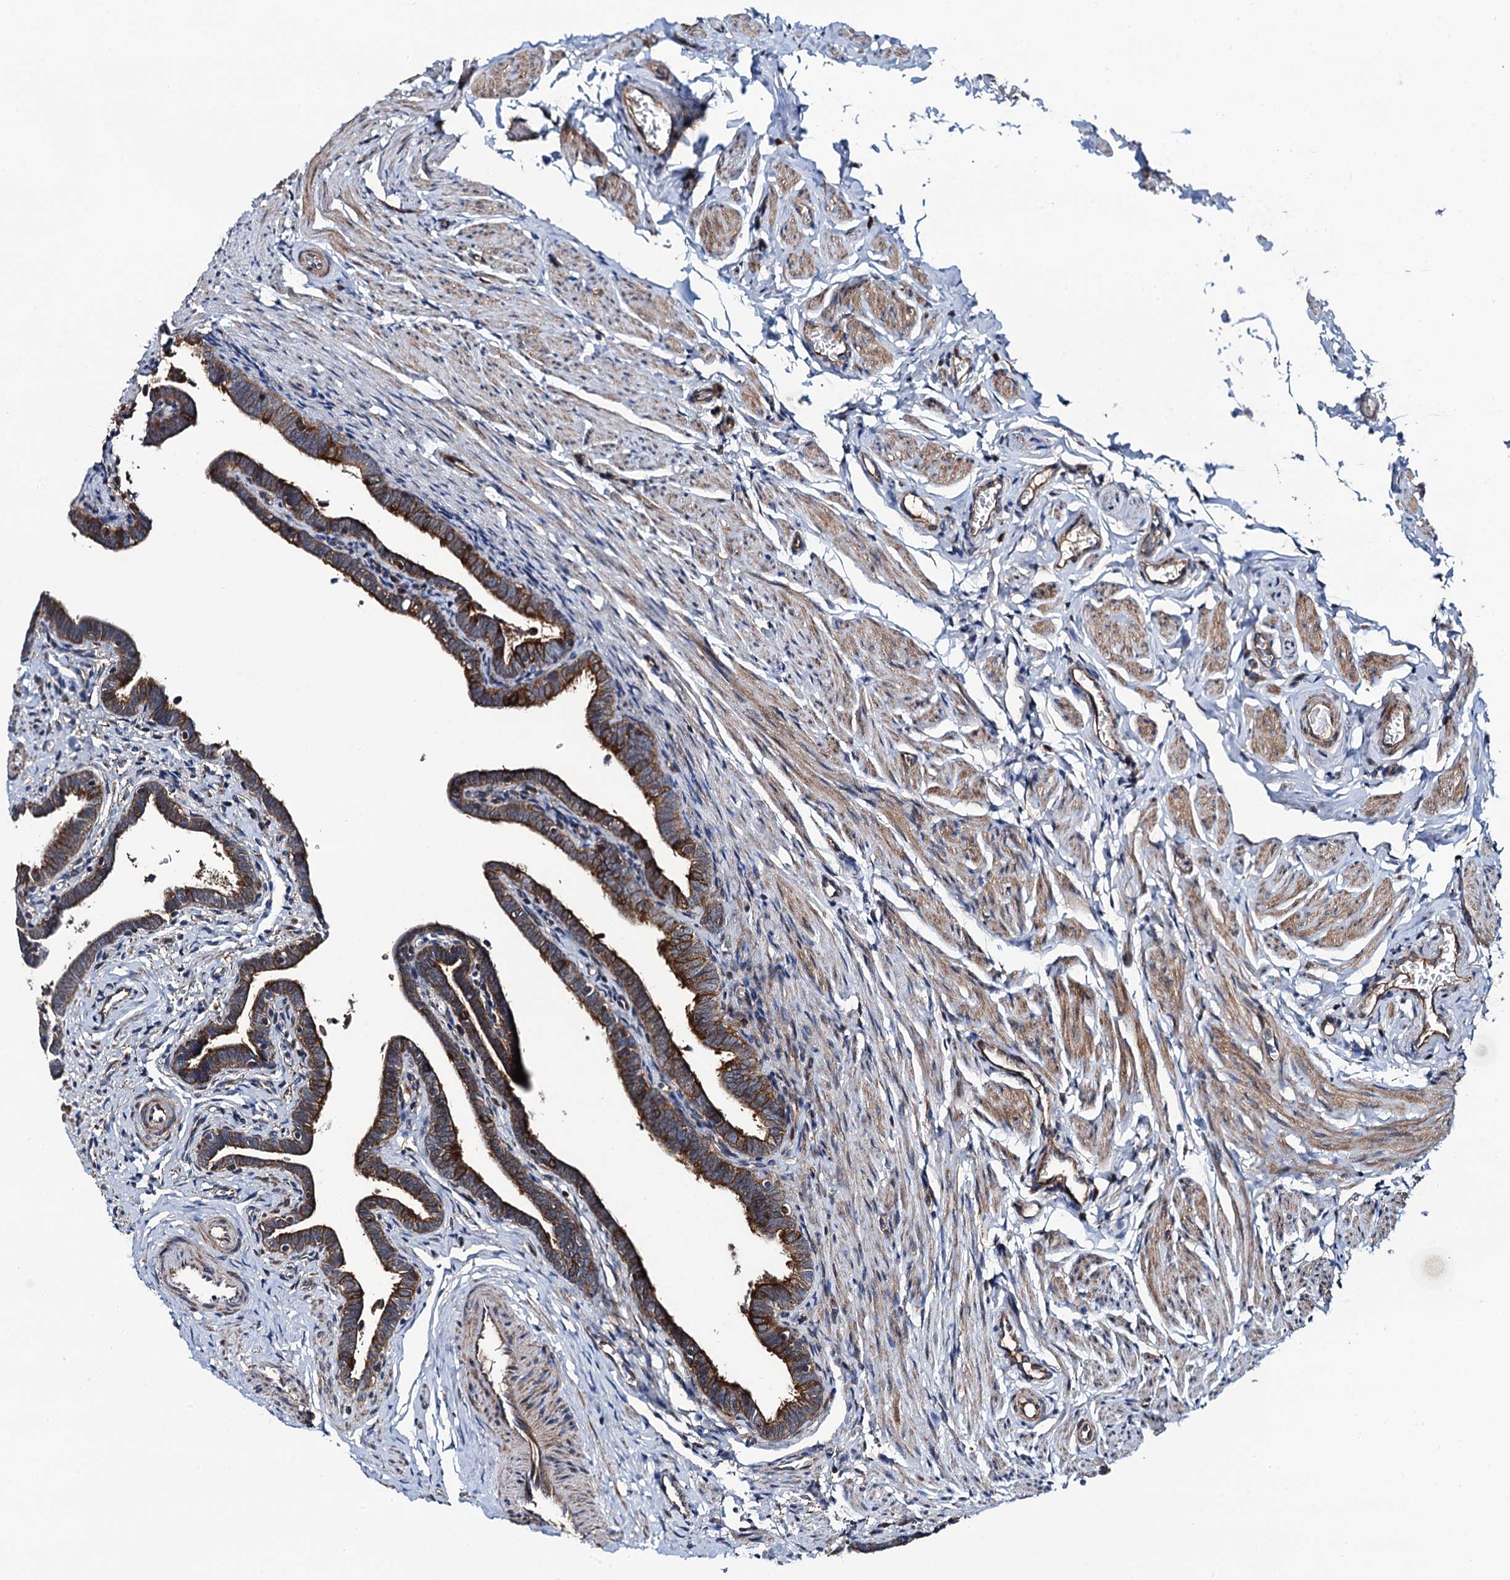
{"staining": {"intensity": "strong", "quantity": ">75%", "location": "cytoplasmic/membranous"}, "tissue": "fallopian tube", "cell_type": "Glandular cells", "image_type": "normal", "snomed": [{"axis": "morphology", "description": "Normal tissue, NOS"}, {"axis": "topography", "description": "Fallopian tube"}], "caption": "This histopathology image displays IHC staining of normal fallopian tube, with high strong cytoplasmic/membranous positivity in about >75% of glandular cells.", "gene": "NEK1", "patient": {"sex": "female", "age": 36}}